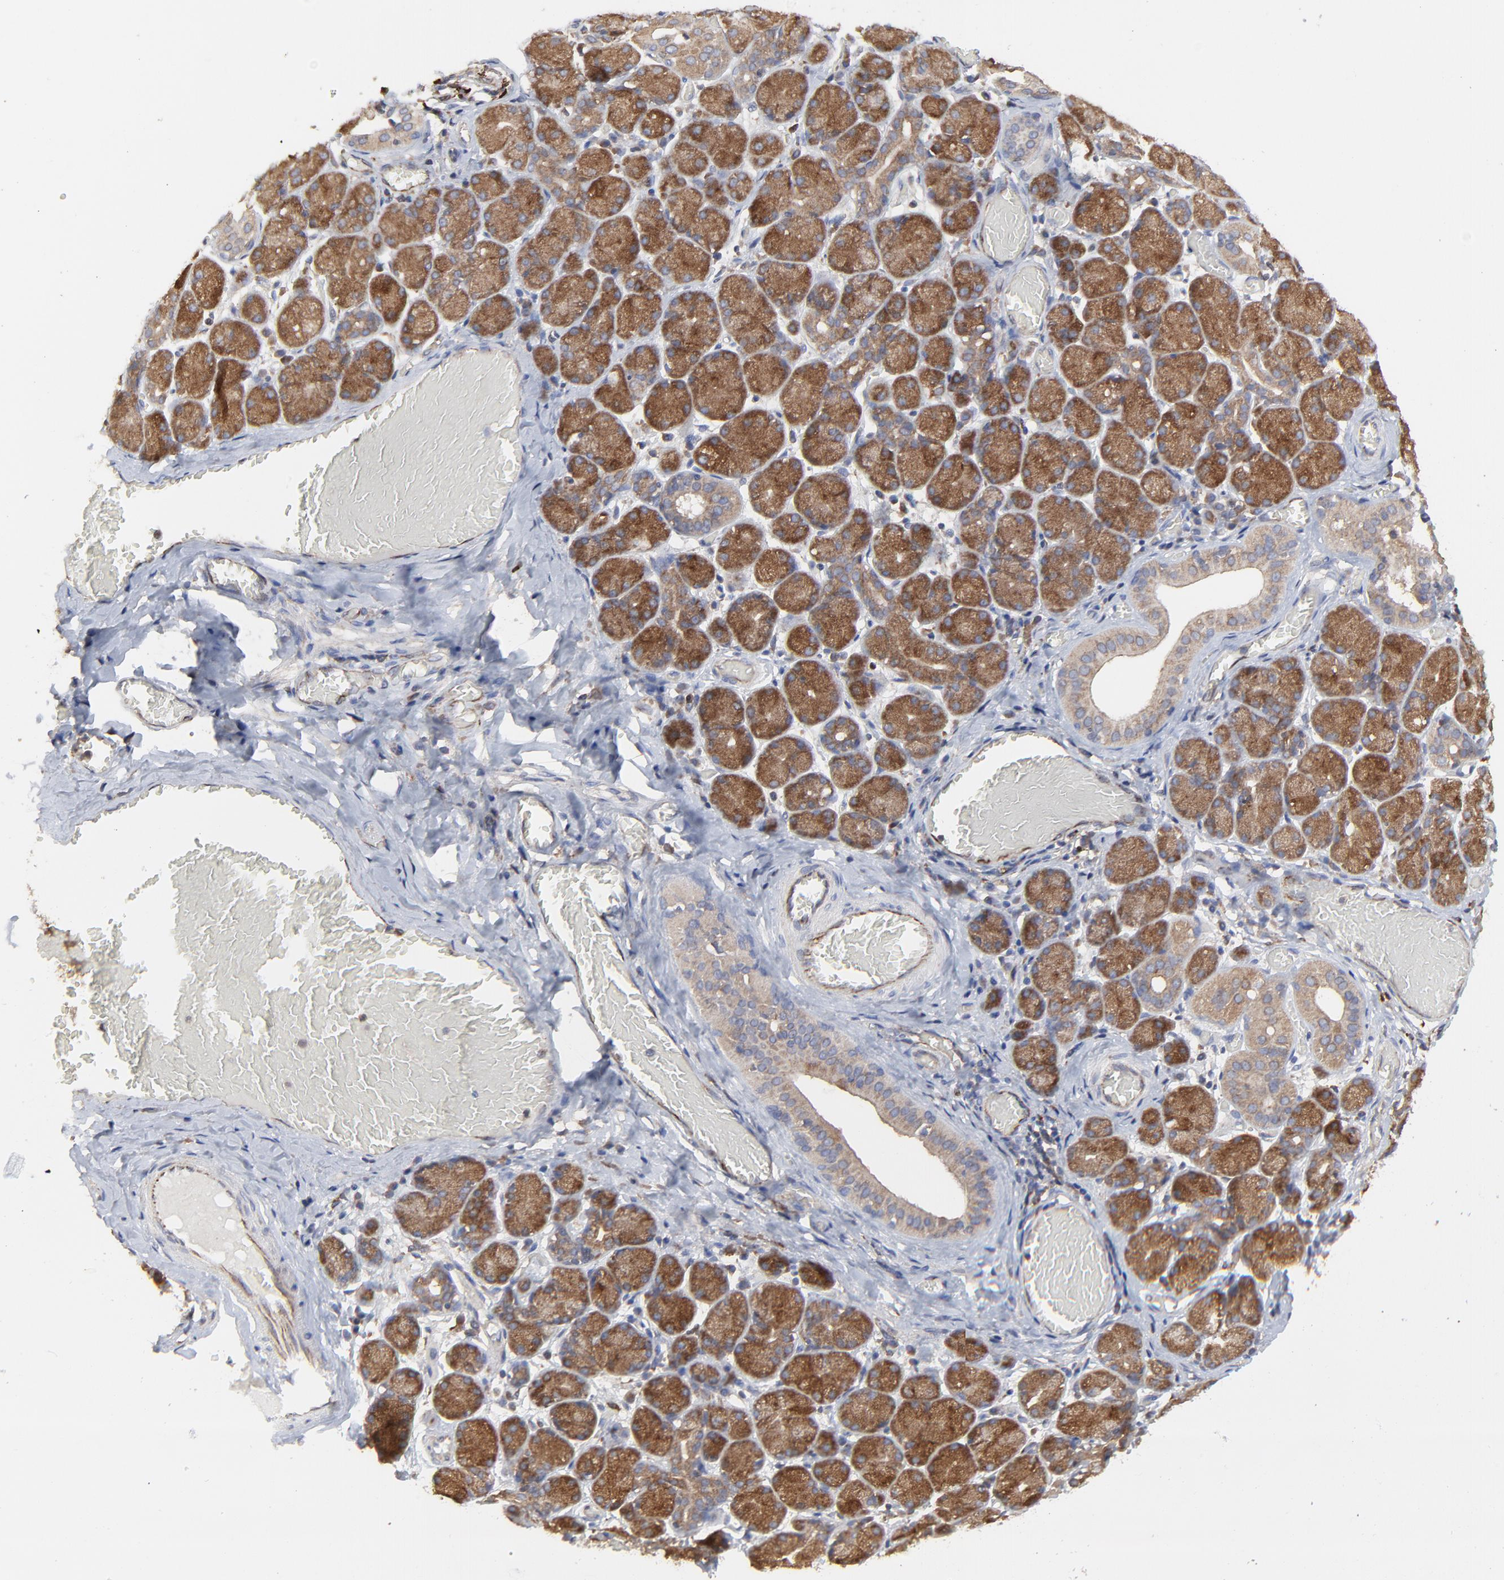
{"staining": {"intensity": "strong", "quantity": ">75%", "location": "cytoplasmic/membranous"}, "tissue": "salivary gland", "cell_type": "Glandular cells", "image_type": "normal", "snomed": [{"axis": "morphology", "description": "Normal tissue, NOS"}, {"axis": "topography", "description": "Salivary gland"}], "caption": "DAB immunohistochemical staining of benign human salivary gland reveals strong cytoplasmic/membranous protein positivity in about >75% of glandular cells. (IHC, brightfield microscopy, high magnification).", "gene": "RAB9A", "patient": {"sex": "female", "age": 24}}